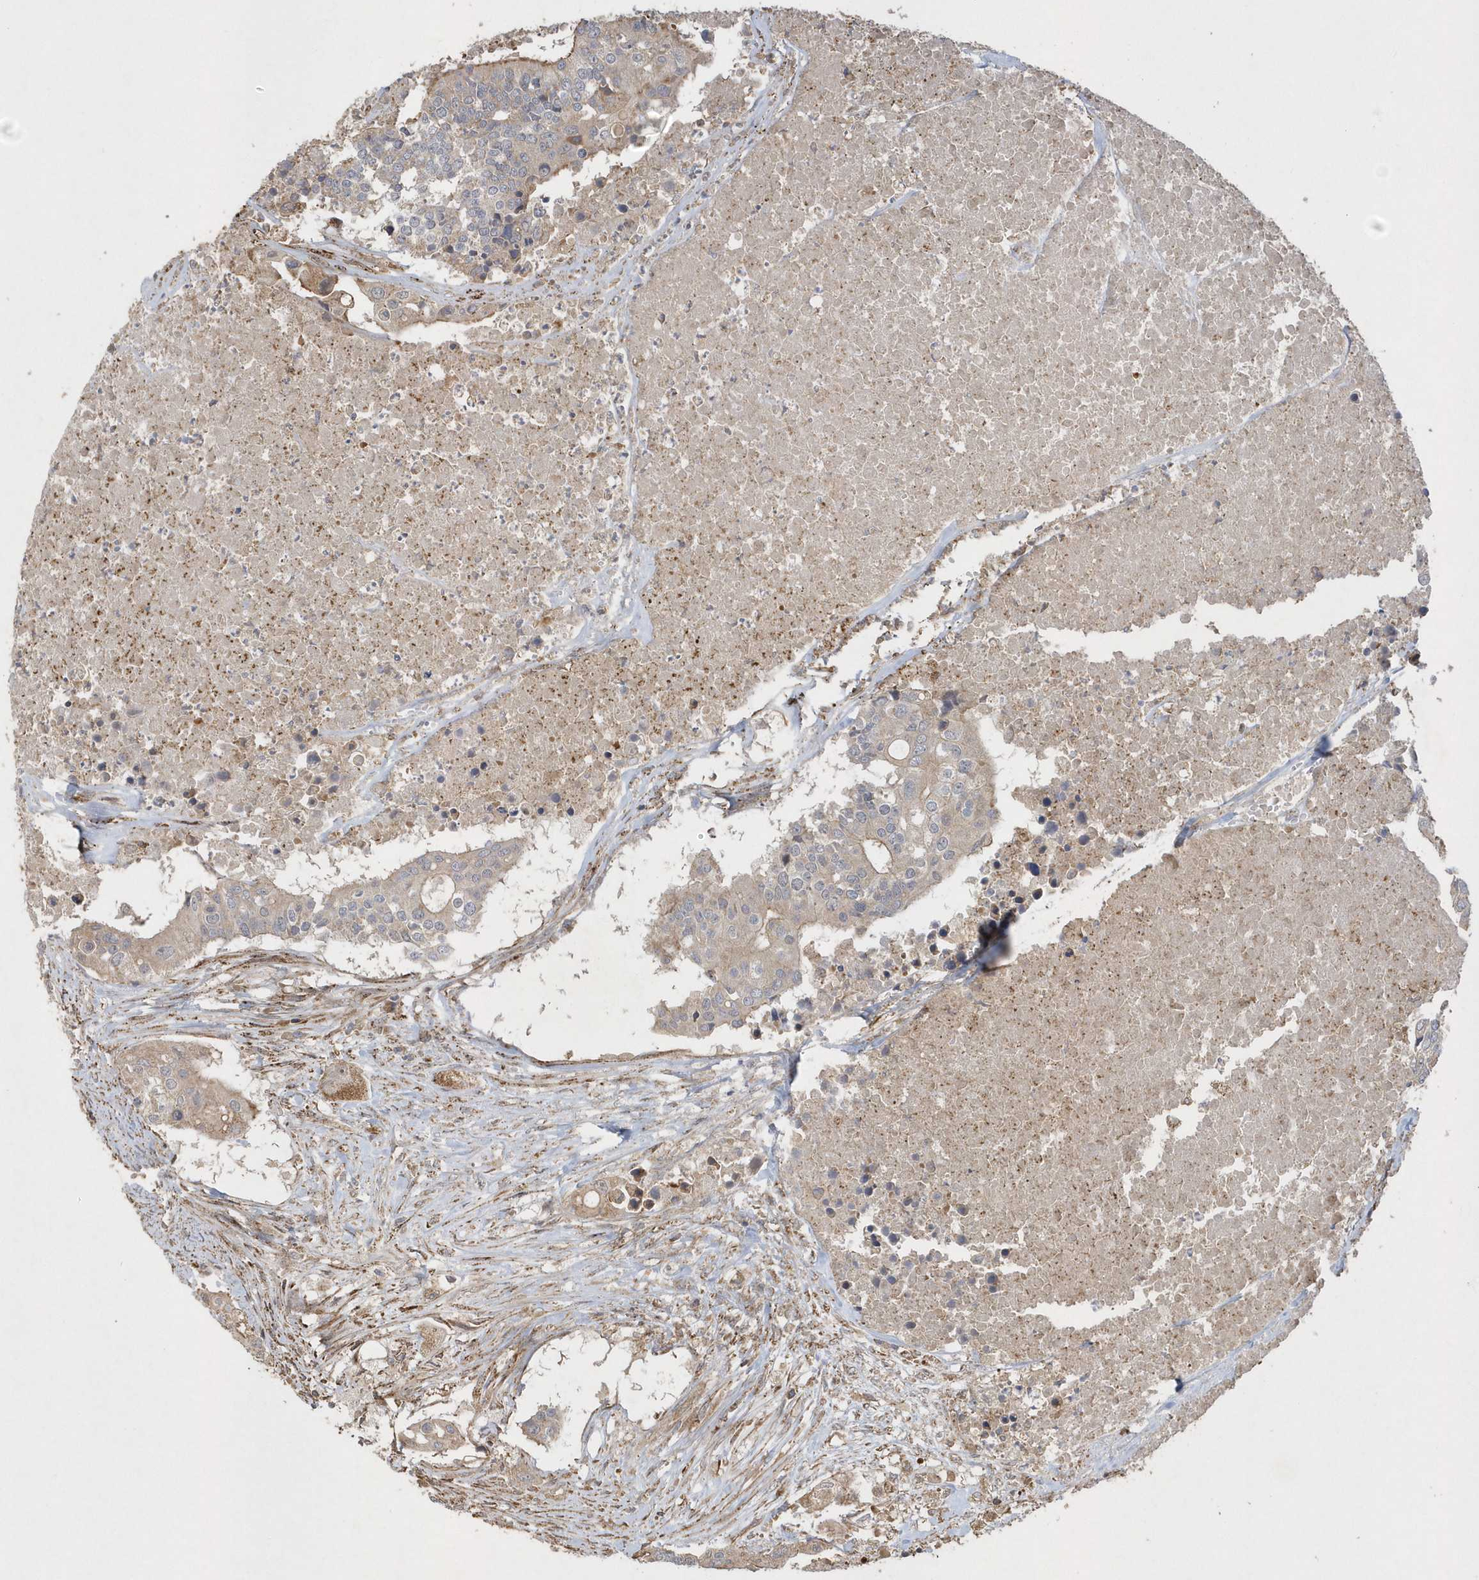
{"staining": {"intensity": "negative", "quantity": "none", "location": "none"}, "tissue": "colorectal cancer", "cell_type": "Tumor cells", "image_type": "cancer", "snomed": [{"axis": "morphology", "description": "Adenocarcinoma, NOS"}, {"axis": "topography", "description": "Colon"}], "caption": "IHC of human colorectal adenocarcinoma demonstrates no expression in tumor cells. Brightfield microscopy of IHC stained with DAB (brown) and hematoxylin (blue), captured at high magnification.", "gene": "SENP8", "patient": {"sex": "male", "age": 77}}